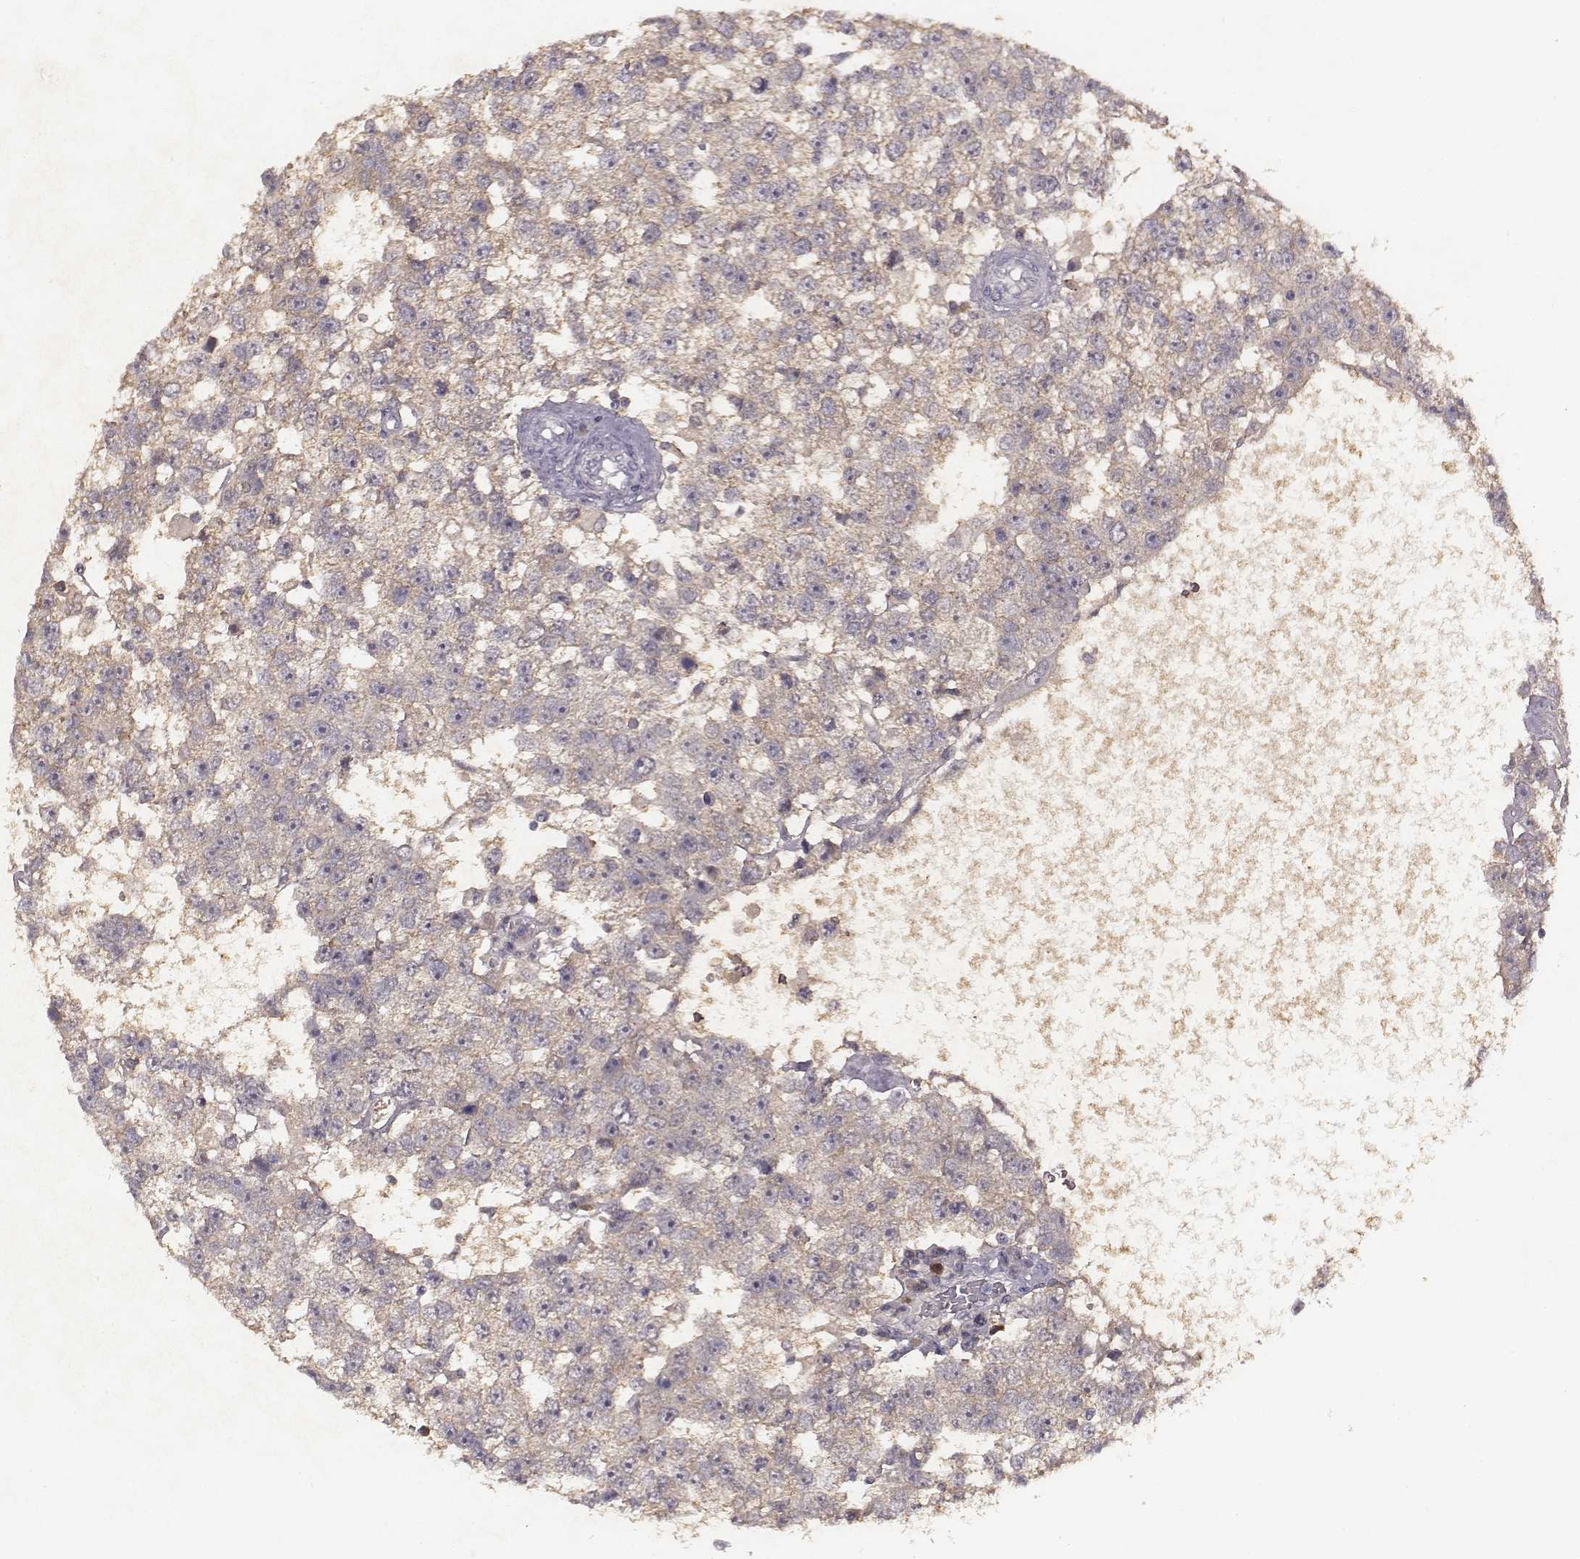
{"staining": {"intensity": "negative", "quantity": "none", "location": "none"}, "tissue": "testis cancer", "cell_type": "Tumor cells", "image_type": "cancer", "snomed": [{"axis": "morphology", "description": "Seminoma, NOS"}, {"axis": "topography", "description": "Testis"}], "caption": "DAB (3,3'-diaminobenzidine) immunohistochemical staining of human testis cancer reveals no significant staining in tumor cells.", "gene": "SLC22A6", "patient": {"sex": "male", "age": 34}}